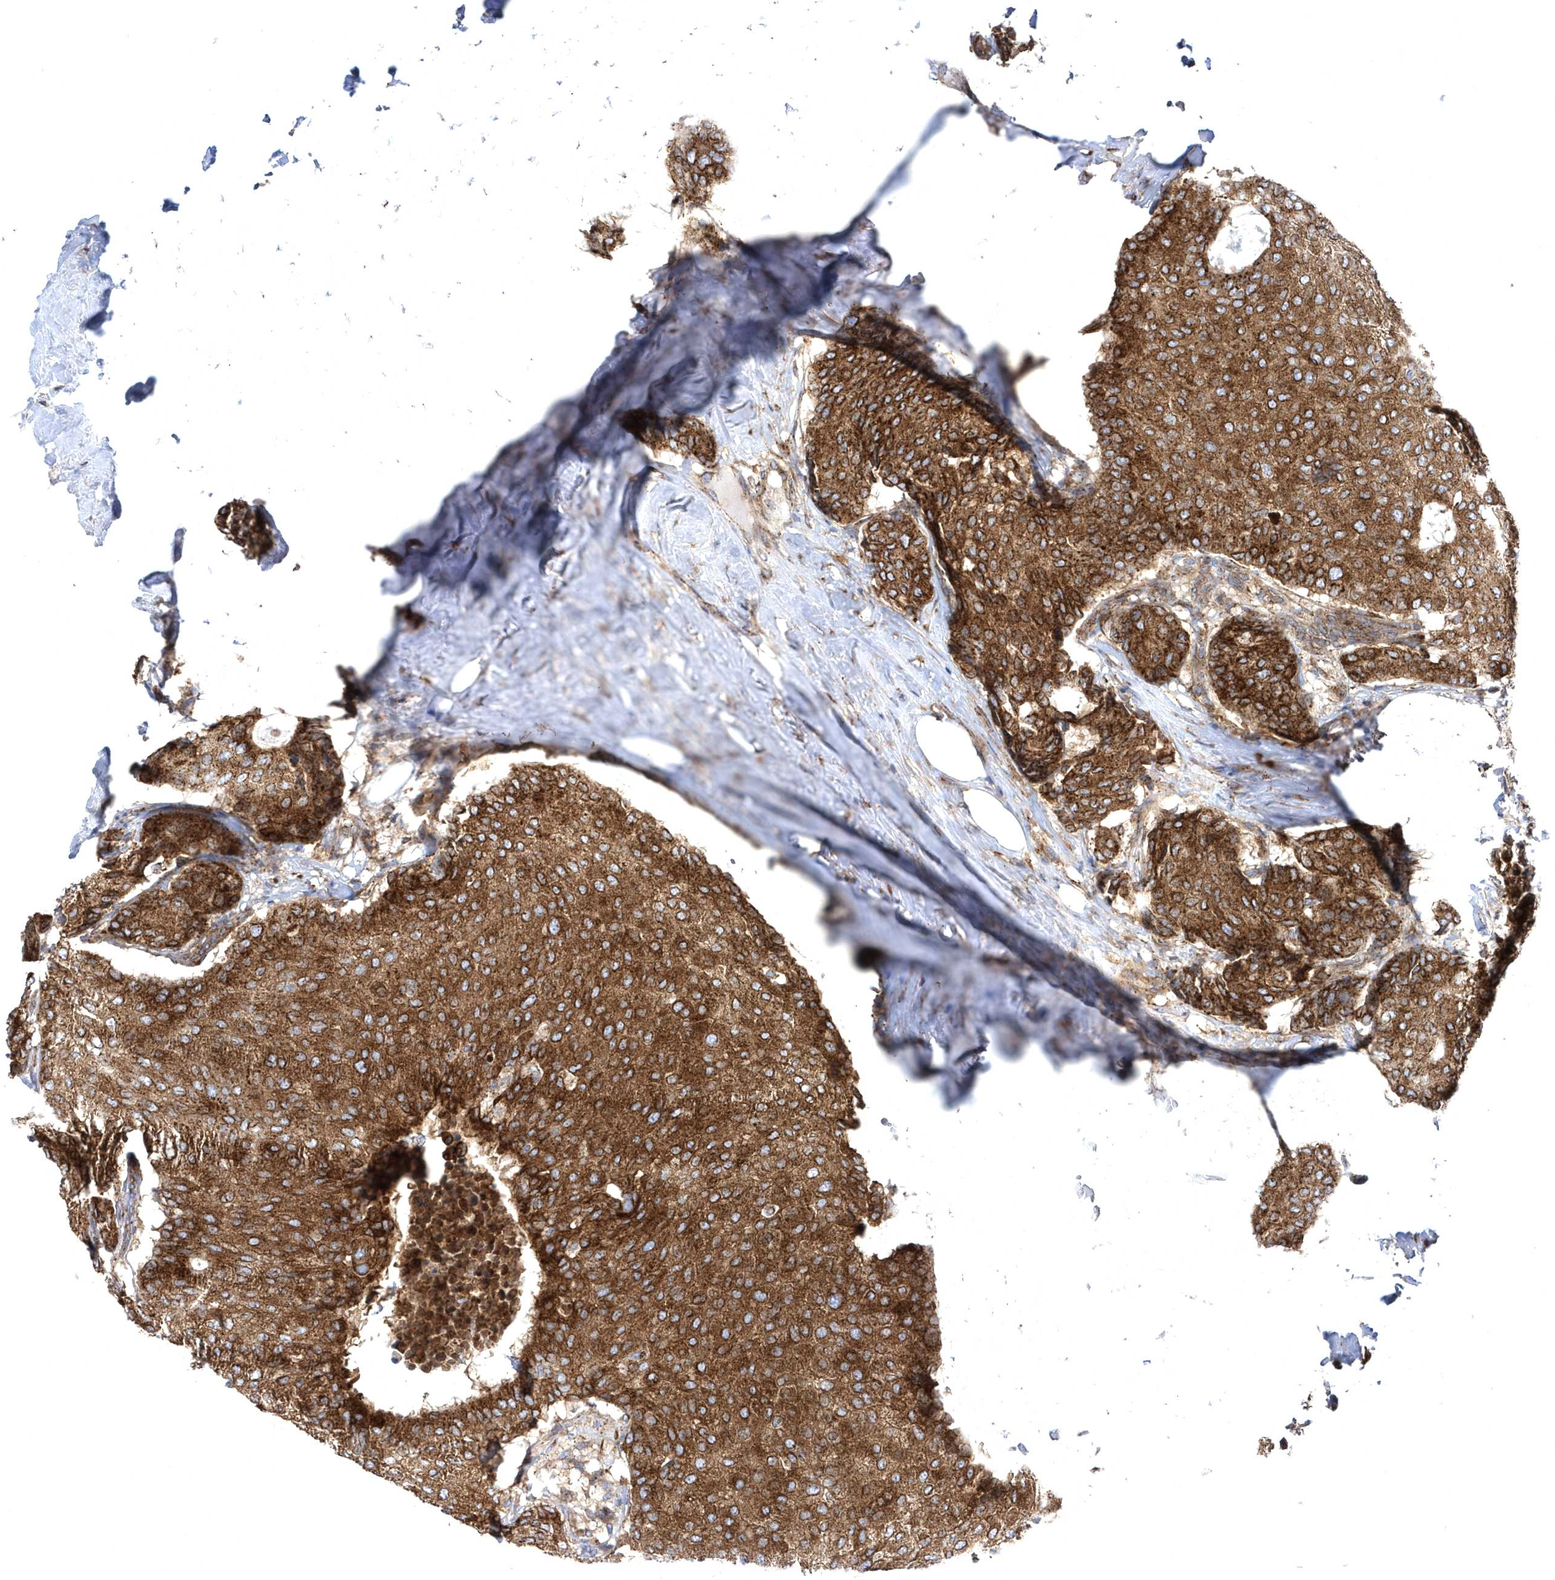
{"staining": {"intensity": "strong", "quantity": ">75%", "location": "cytoplasmic/membranous"}, "tissue": "breast cancer", "cell_type": "Tumor cells", "image_type": "cancer", "snomed": [{"axis": "morphology", "description": "Duct carcinoma"}, {"axis": "topography", "description": "Breast"}], "caption": "The immunohistochemical stain labels strong cytoplasmic/membranous staining in tumor cells of breast cancer (infiltrating ductal carcinoma) tissue.", "gene": "COPB2", "patient": {"sex": "female", "age": 75}}